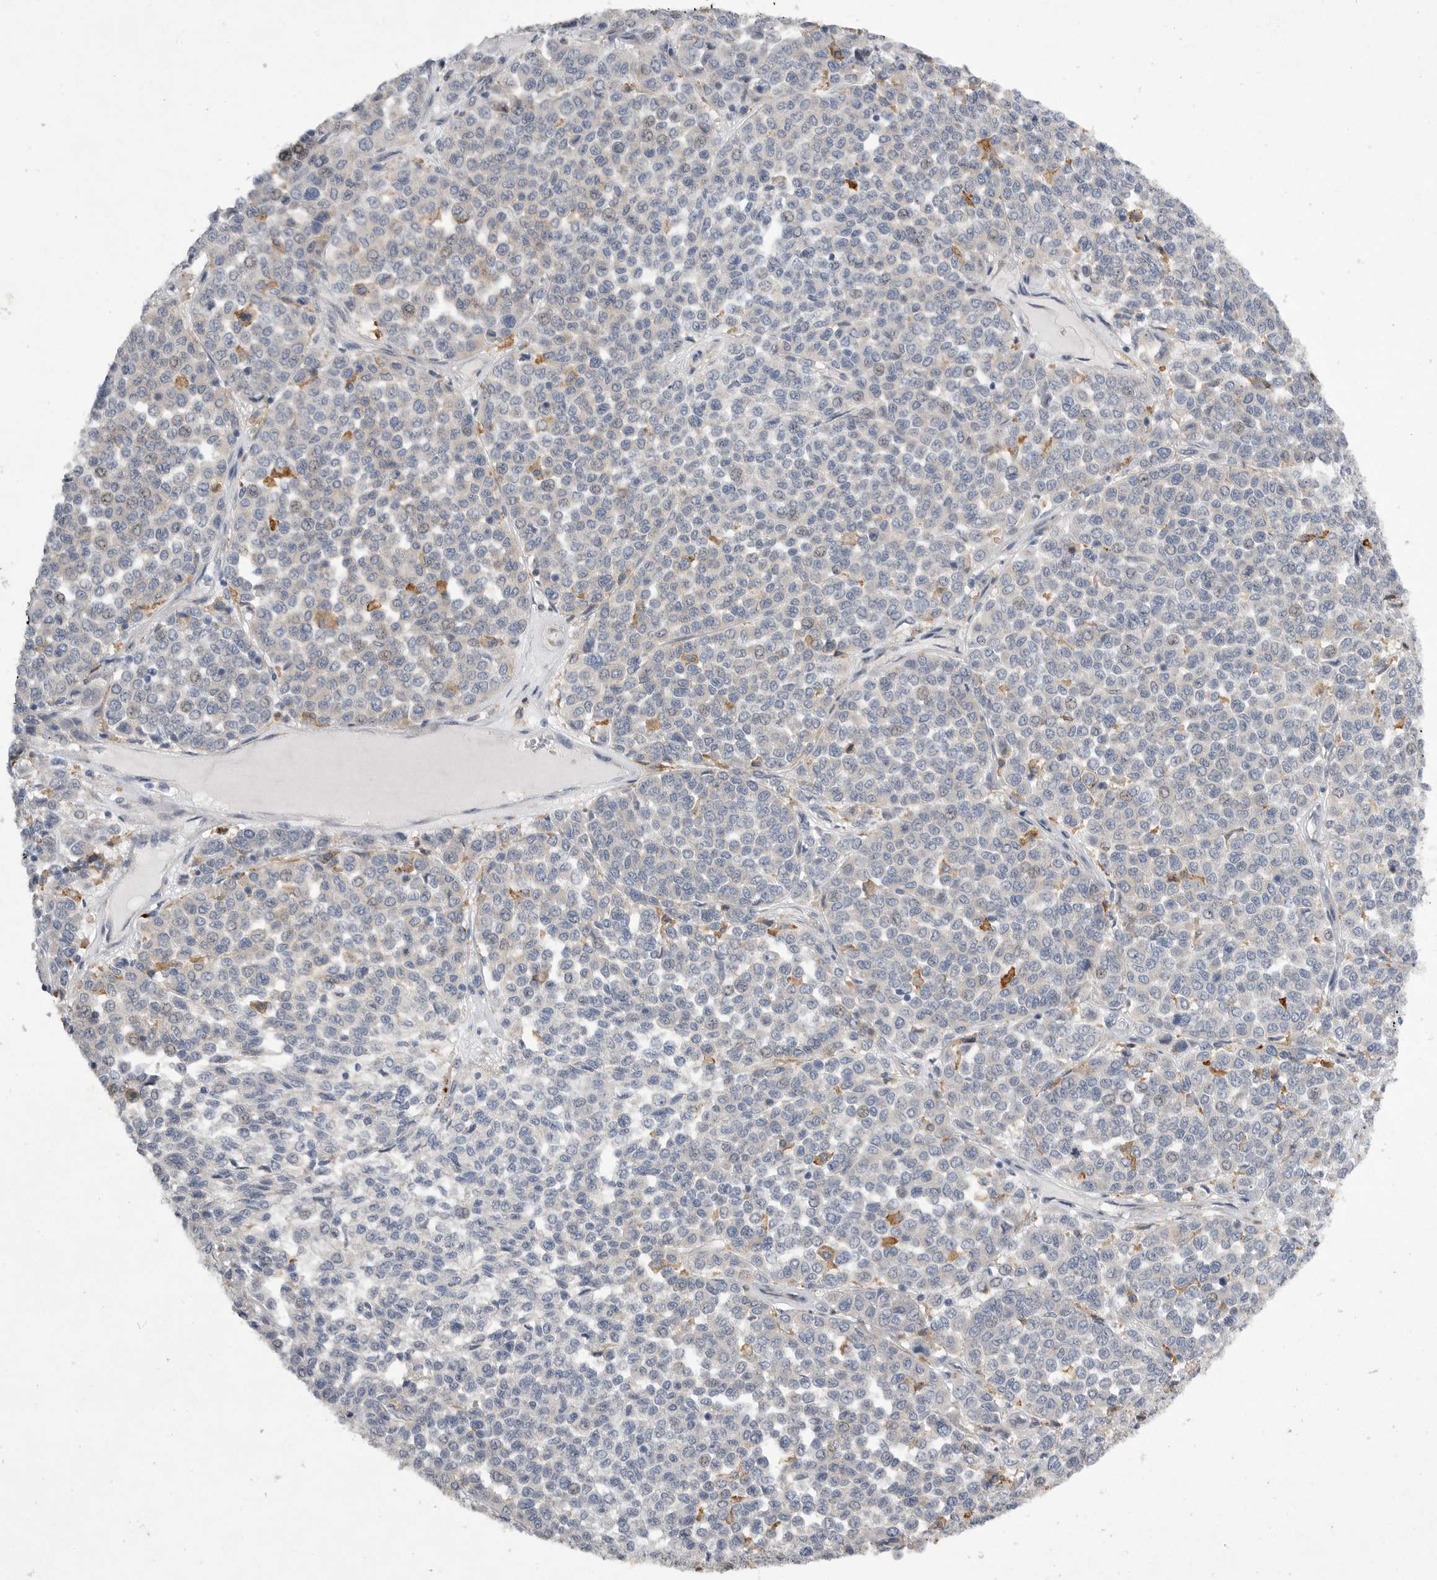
{"staining": {"intensity": "negative", "quantity": "none", "location": "none"}, "tissue": "melanoma", "cell_type": "Tumor cells", "image_type": "cancer", "snomed": [{"axis": "morphology", "description": "Malignant melanoma, Metastatic site"}, {"axis": "topography", "description": "Pancreas"}], "caption": "High magnification brightfield microscopy of melanoma stained with DAB (brown) and counterstained with hematoxylin (blue): tumor cells show no significant expression.", "gene": "EDEM3", "patient": {"sex": "female", "age": 30}}